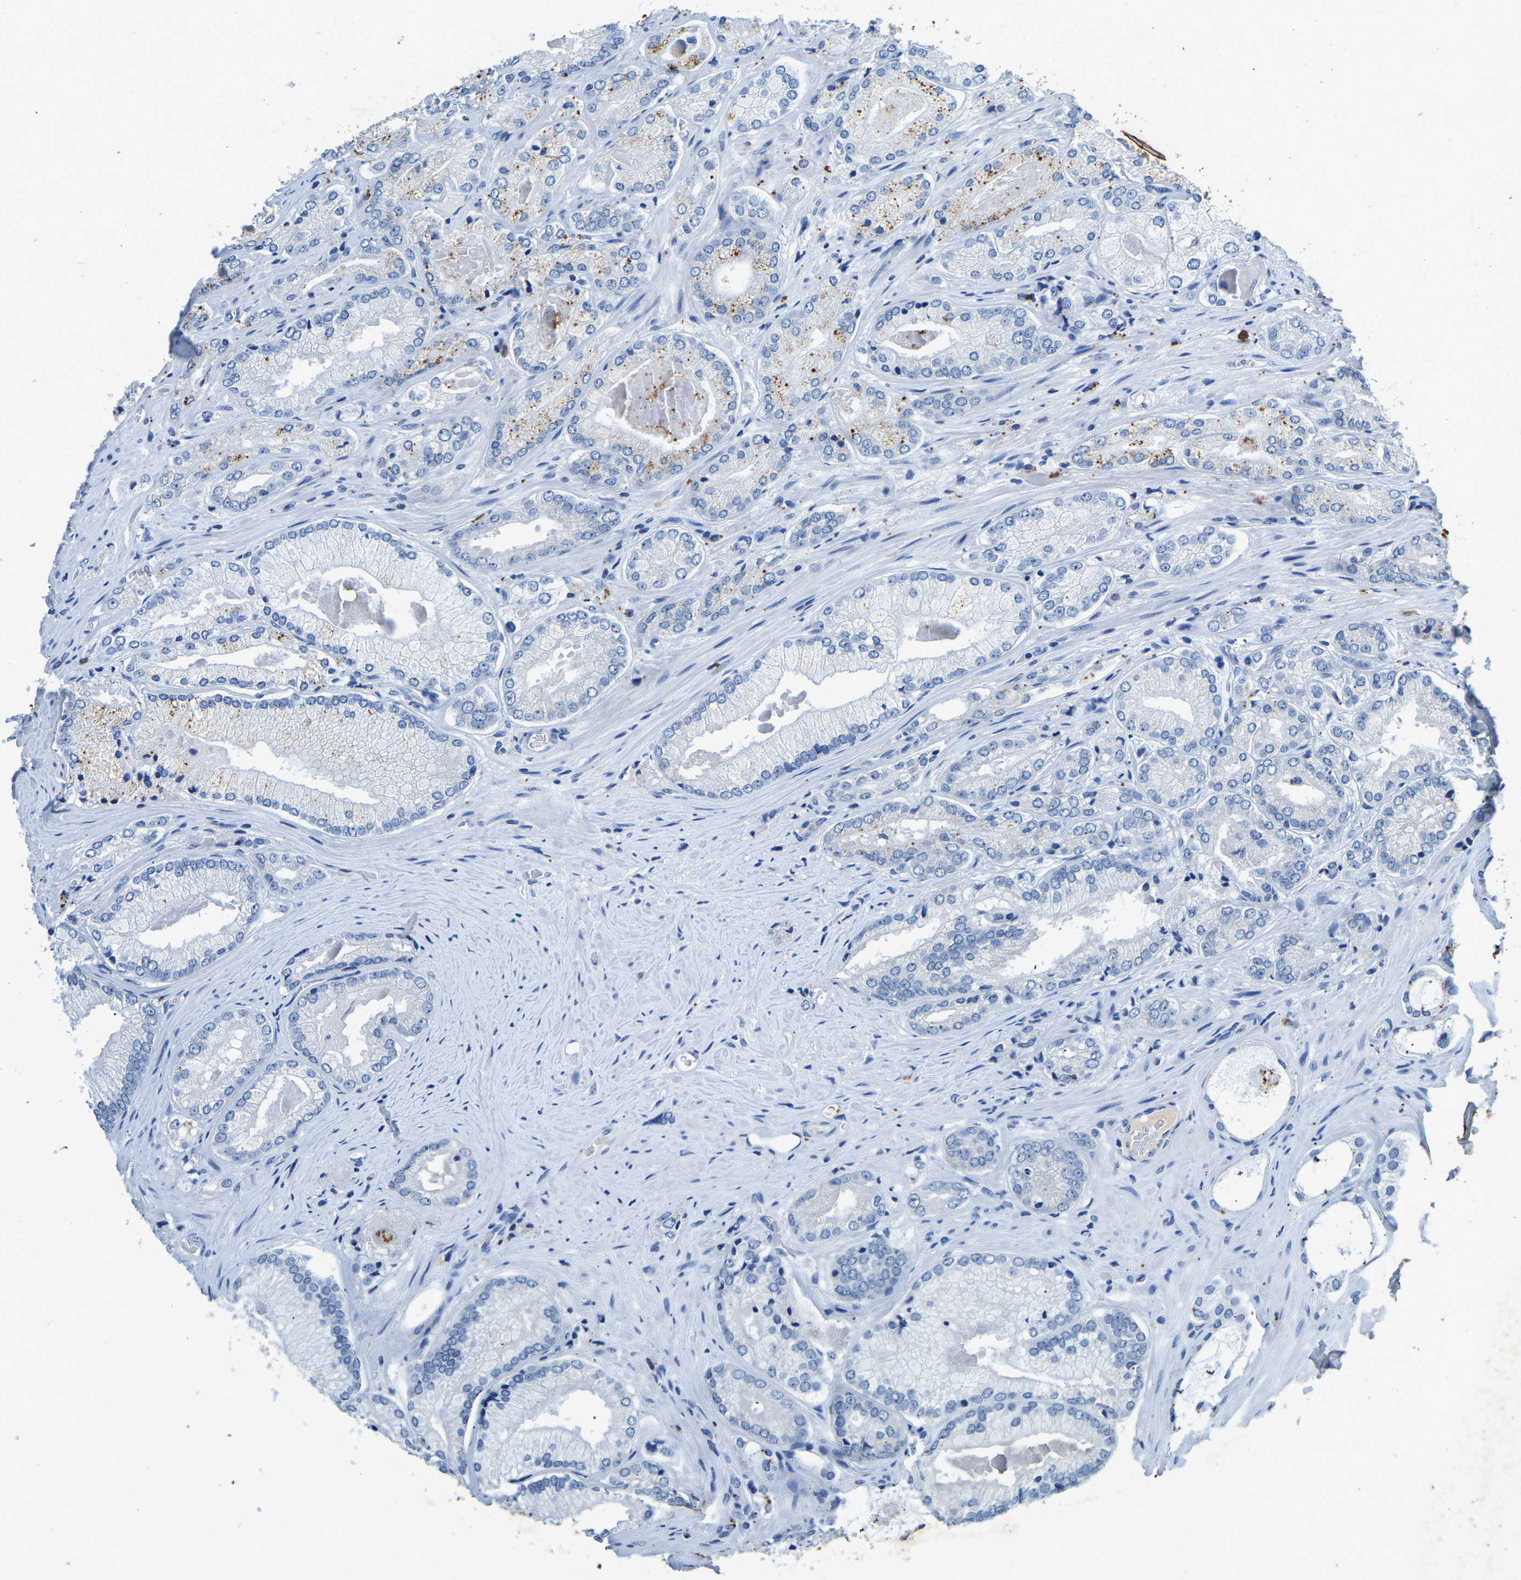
{"staining": {"intensity": "negative", "quantity": "none", "location": "none"}, "tissue": "prostate cancer", "cell_type": "Tumor cells", "image_type": "cancer", "snomed": [{"axis": "morphology", "description": "Adenocarcinoma, Low grade"}, {"axis": "topography", "description": "Prostate"}], "caption": "DAB (3,3'-diaminobenzidine) immunohistochemical staining of human low-grade adenocarcinoma (prostate) displays no significant positivity in tumor cells.", "gene": "UBN2", "patient": {"sex": "male", "age": 65}}